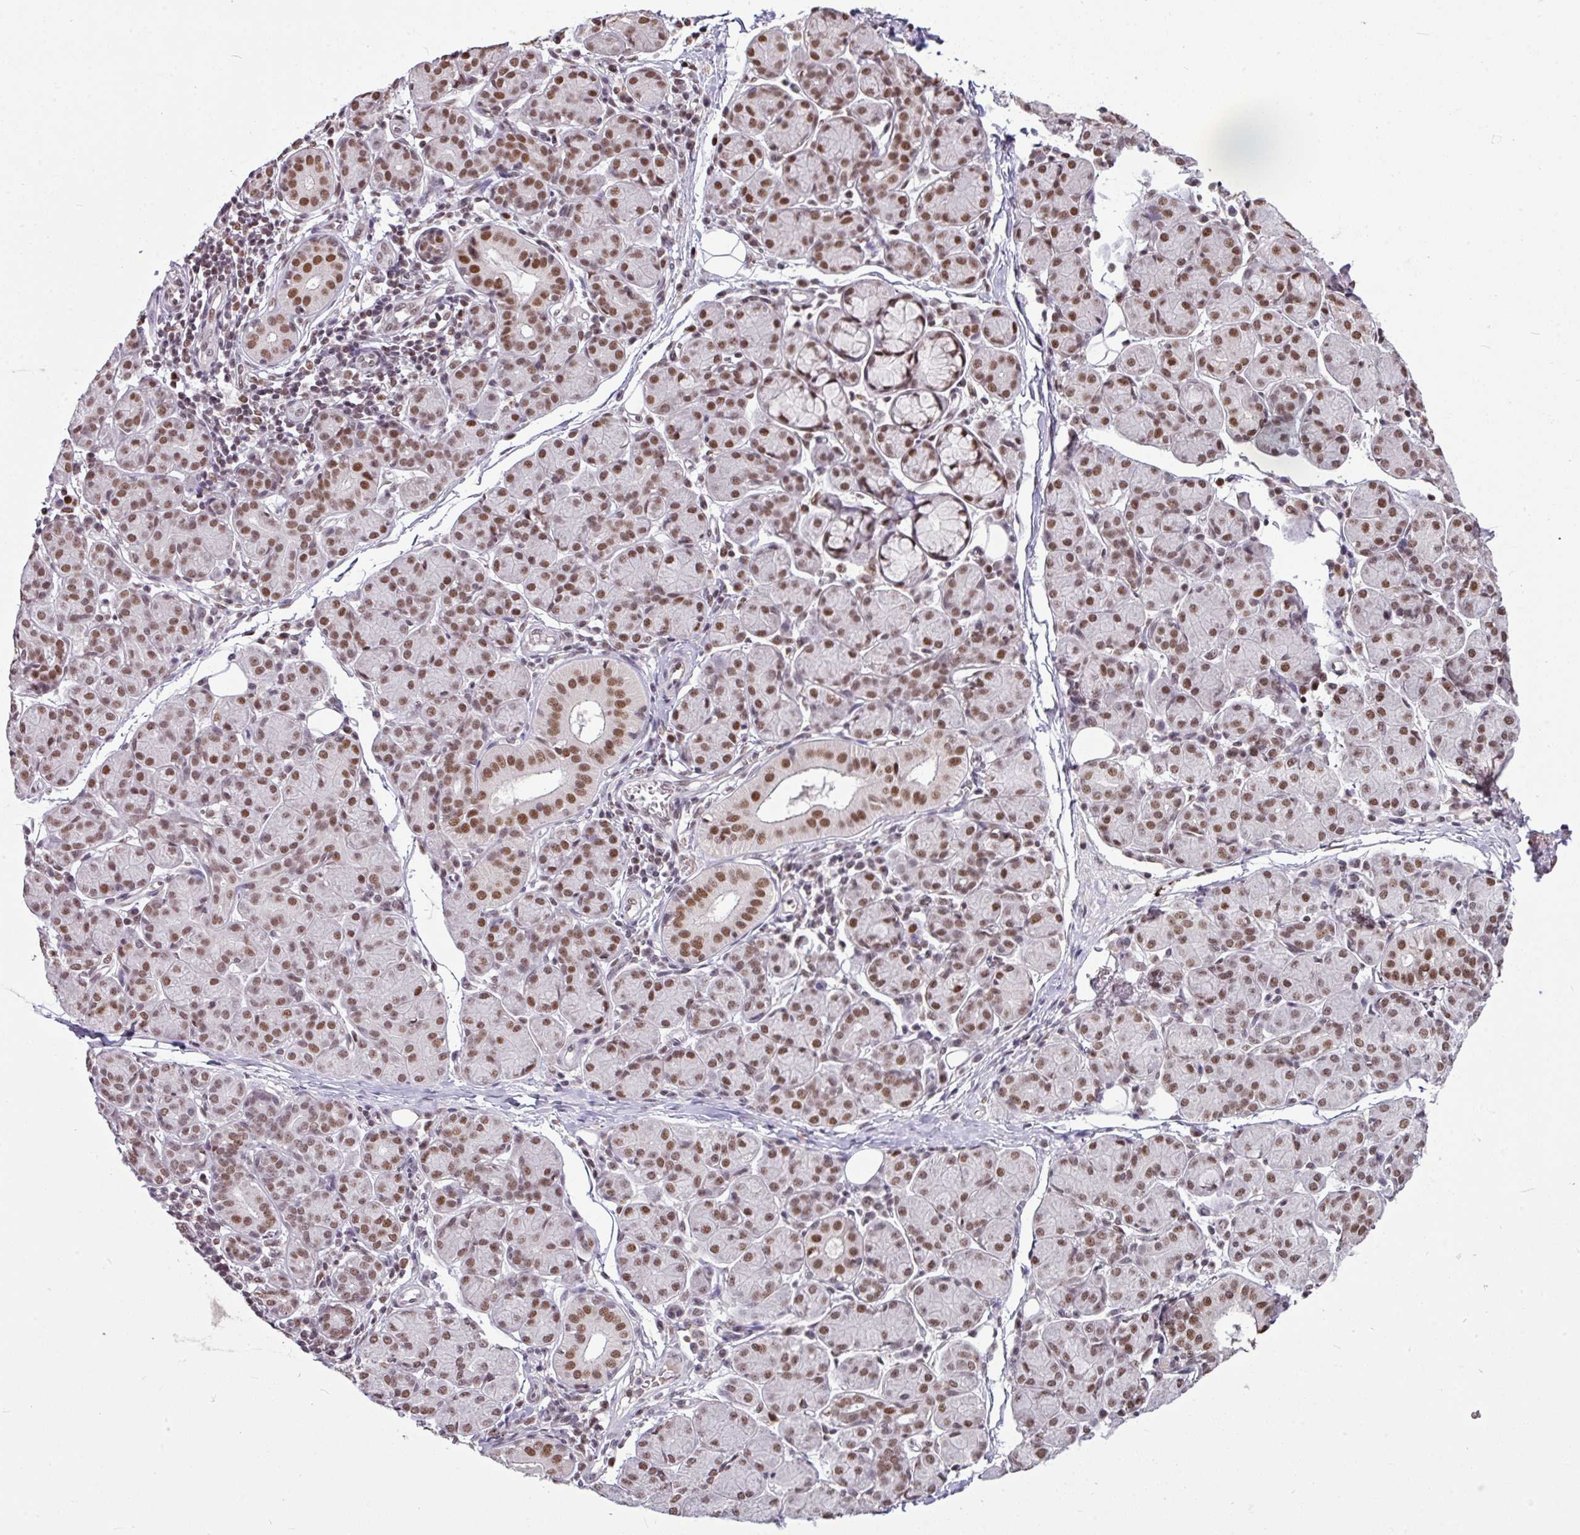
{"staining": {"intensity": "moderate", "quantity": ">75%", "location": "nuclear"}, "tissue": "salivary gland", "cell_type": "Glandular cells", "image_type": "normal", "snomed": [{"axis": "morphology", "description": "Normal tissue, NOS"}, {"axis": "morphology", "description": "Inflammation, NOS"}, {"axis": "topography", "description": "Lymph node"}, {"axis": "topography", "description": "Salivary gland"}], "caption": "Immunohistochemical staining of benign salivary gland displays >75% levels of moderate nuclear protein staining in approximately >75% of glandular cells.", "gene": "TDG", "patient": {"sex": "male", "age": 3}}